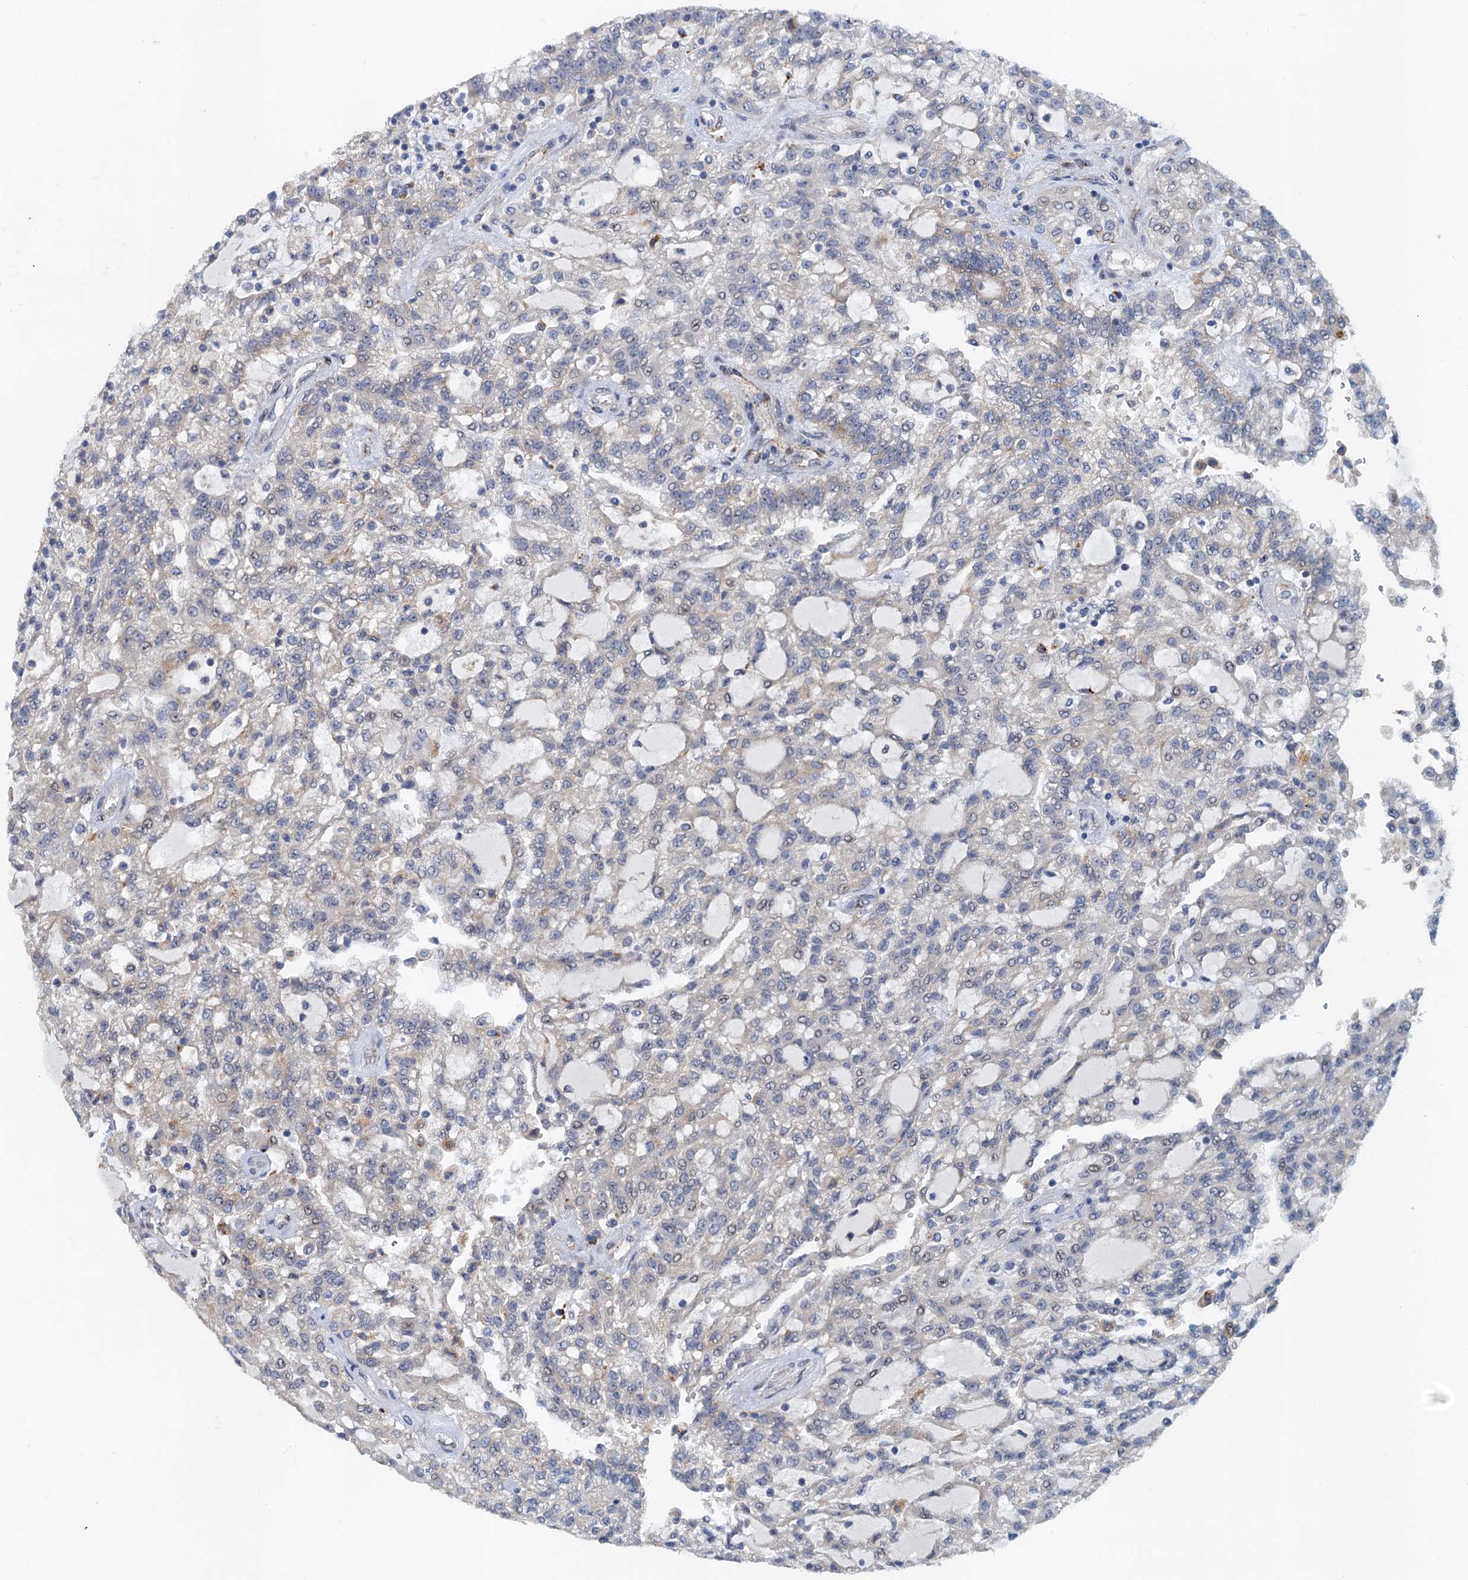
{"staining": {"intensity": "negative", "quantity": "none", "location": "none"}, "tissue": "renal cancer", "cell_type": "Tumor cells", "image_type": "cancer", "snomed": [{"axis": "morphology", "description": "Adenocarcinoma, NOS"}, {"axis": "topography", "description": "Kidney"}], "caption": "An image of human renal cancer (adenocarcinoma) is negative for staining in tumor cells. (DAB (3,3'-diaminobenzidine) IHC, high magnification).", "gene": "NBEA", "patient": {"sex": "male", "age": 63}}